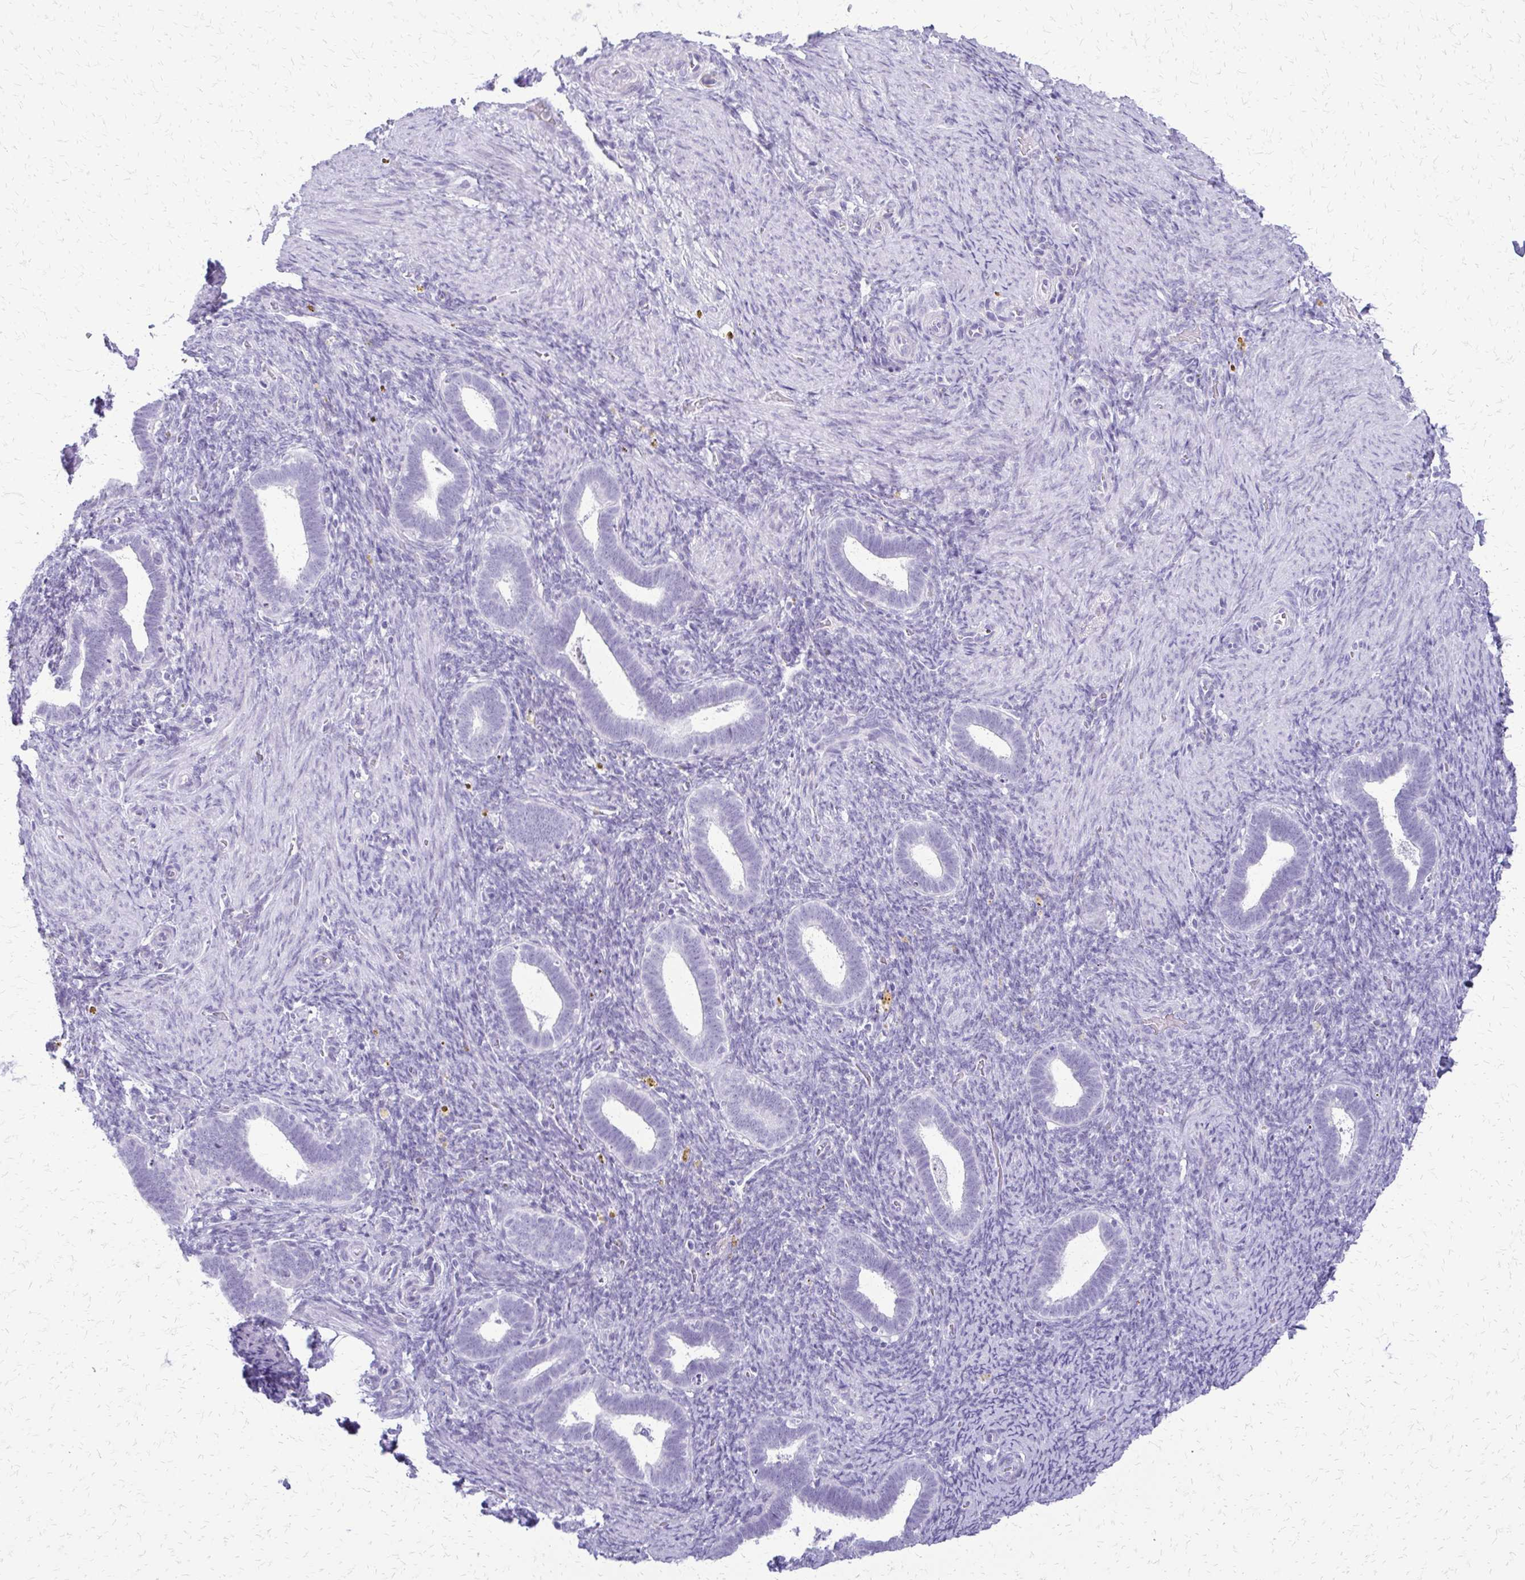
{"staining": {"intensity": "negative", "quantity": "none", "location": "none"}, "tissue": "endometrium", "cell_type": "Cells in endometrial stroma", "image_type": "normal", "snomed": [{"axis": "morphology", "description": "Normal tissue, NOS"}, {"axis": "topography", "description": "Endometrium"}], "caption": "Immunohistochemistry of benign endometrium reveals no positivity in cells in endometrial stroma. Nuclei are stained in blue.", "gene": "FAM162B", "patient": {"sex": "female", "age": 34}}